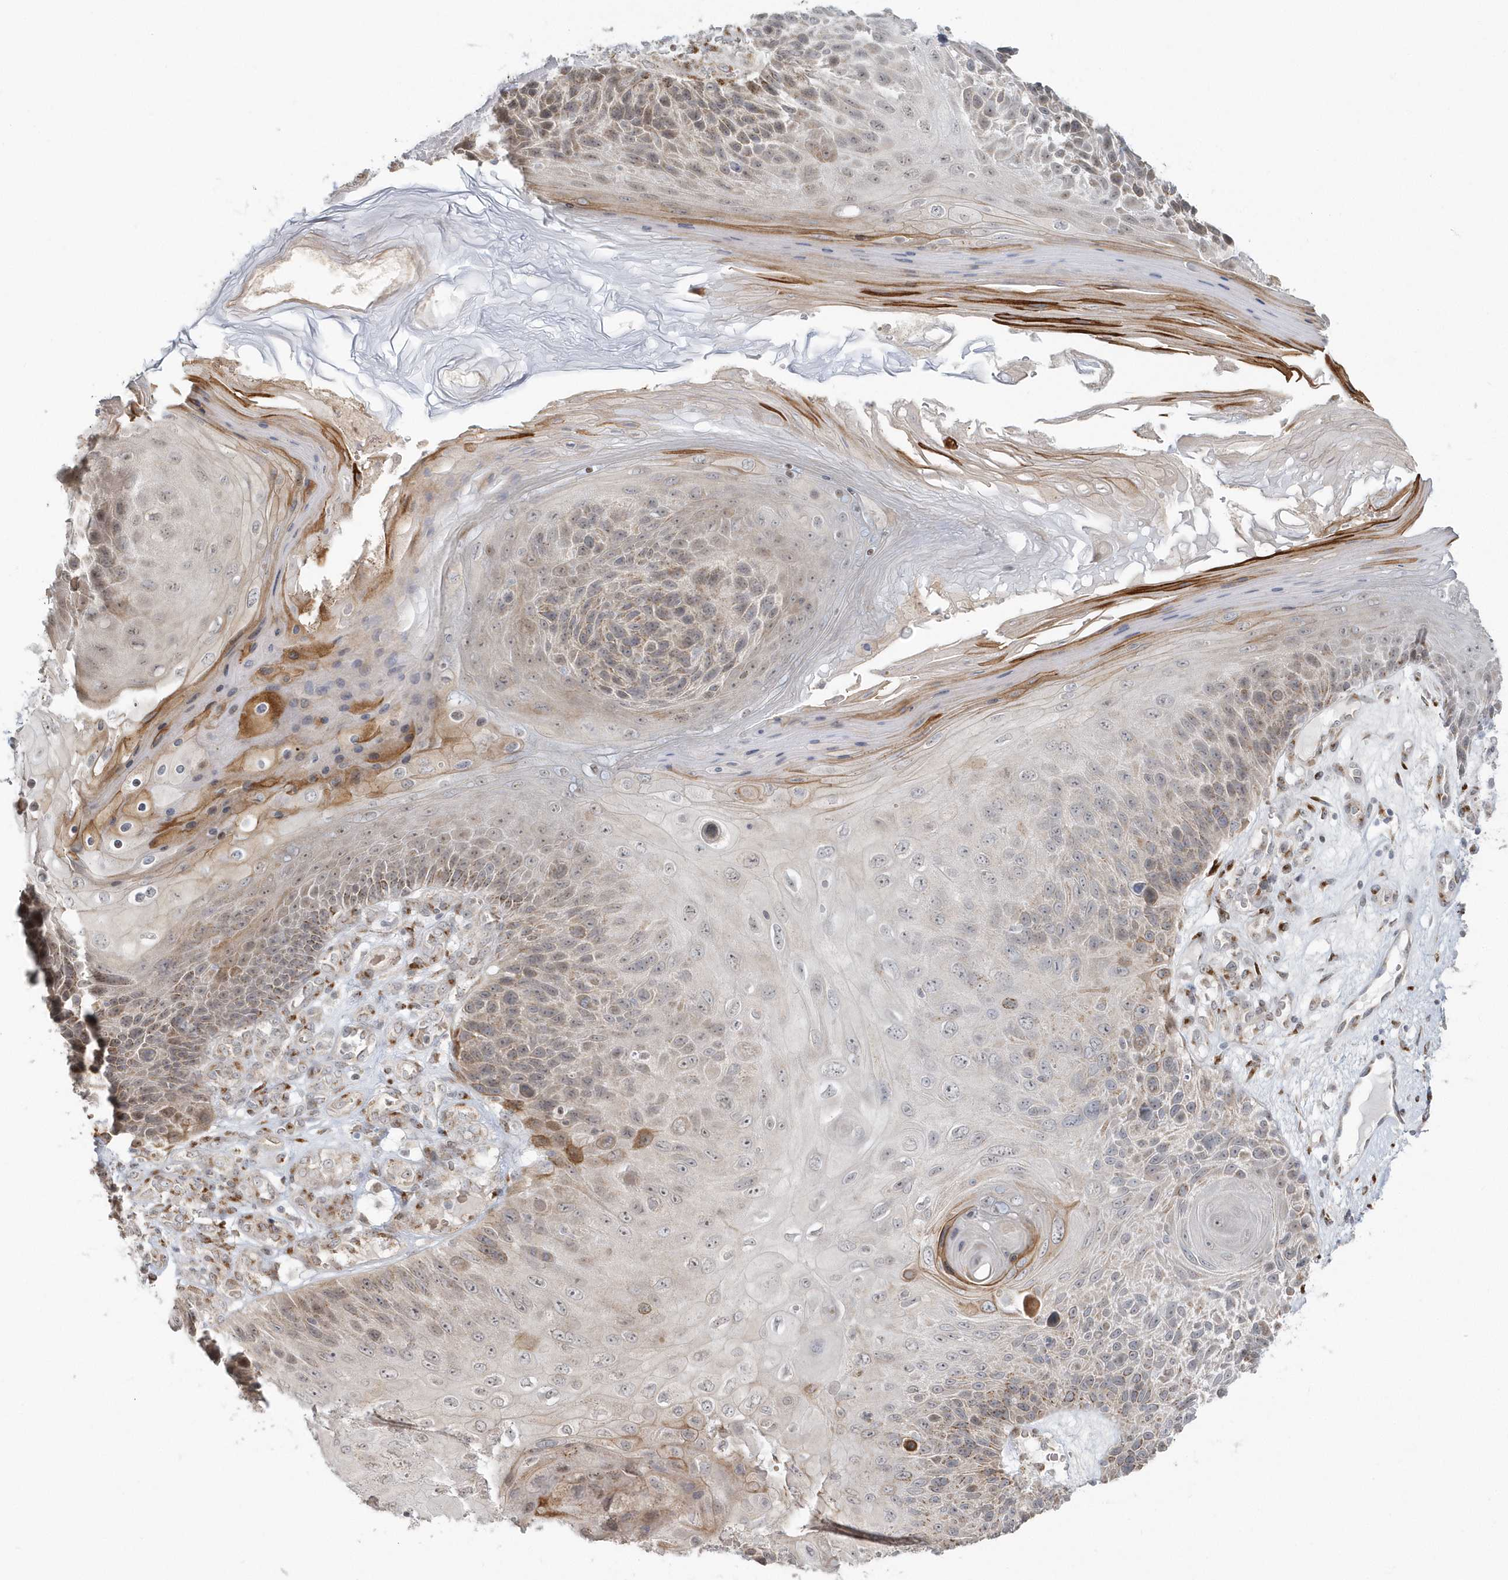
{"staining": {"intensity": "moderate", "quantity": "<25%", "location": "cytoplasmic/membranous"}, "tissue": "skin cancer", "cell_type": "Tumor cells", "image_type": "cancer", "snomed": [{"axis": "morphology", "description": "Squamous cell carcinoma, NOS"}, {"axis": "topography", "description": "Skin"}], "caption": "Immunohistochemistry micrograph of neoplastic tissue: human skin cancer (squamous cell carcinoma) stained using IHC exhibits low levels of moderate protein expression localized specifically in the cytoplasmic/membranous of tumor cells, appearing as a cytoplasmic/membranous brown color.", "gene": "DHFR", "patient": {"sex": "female", "age": 88}}